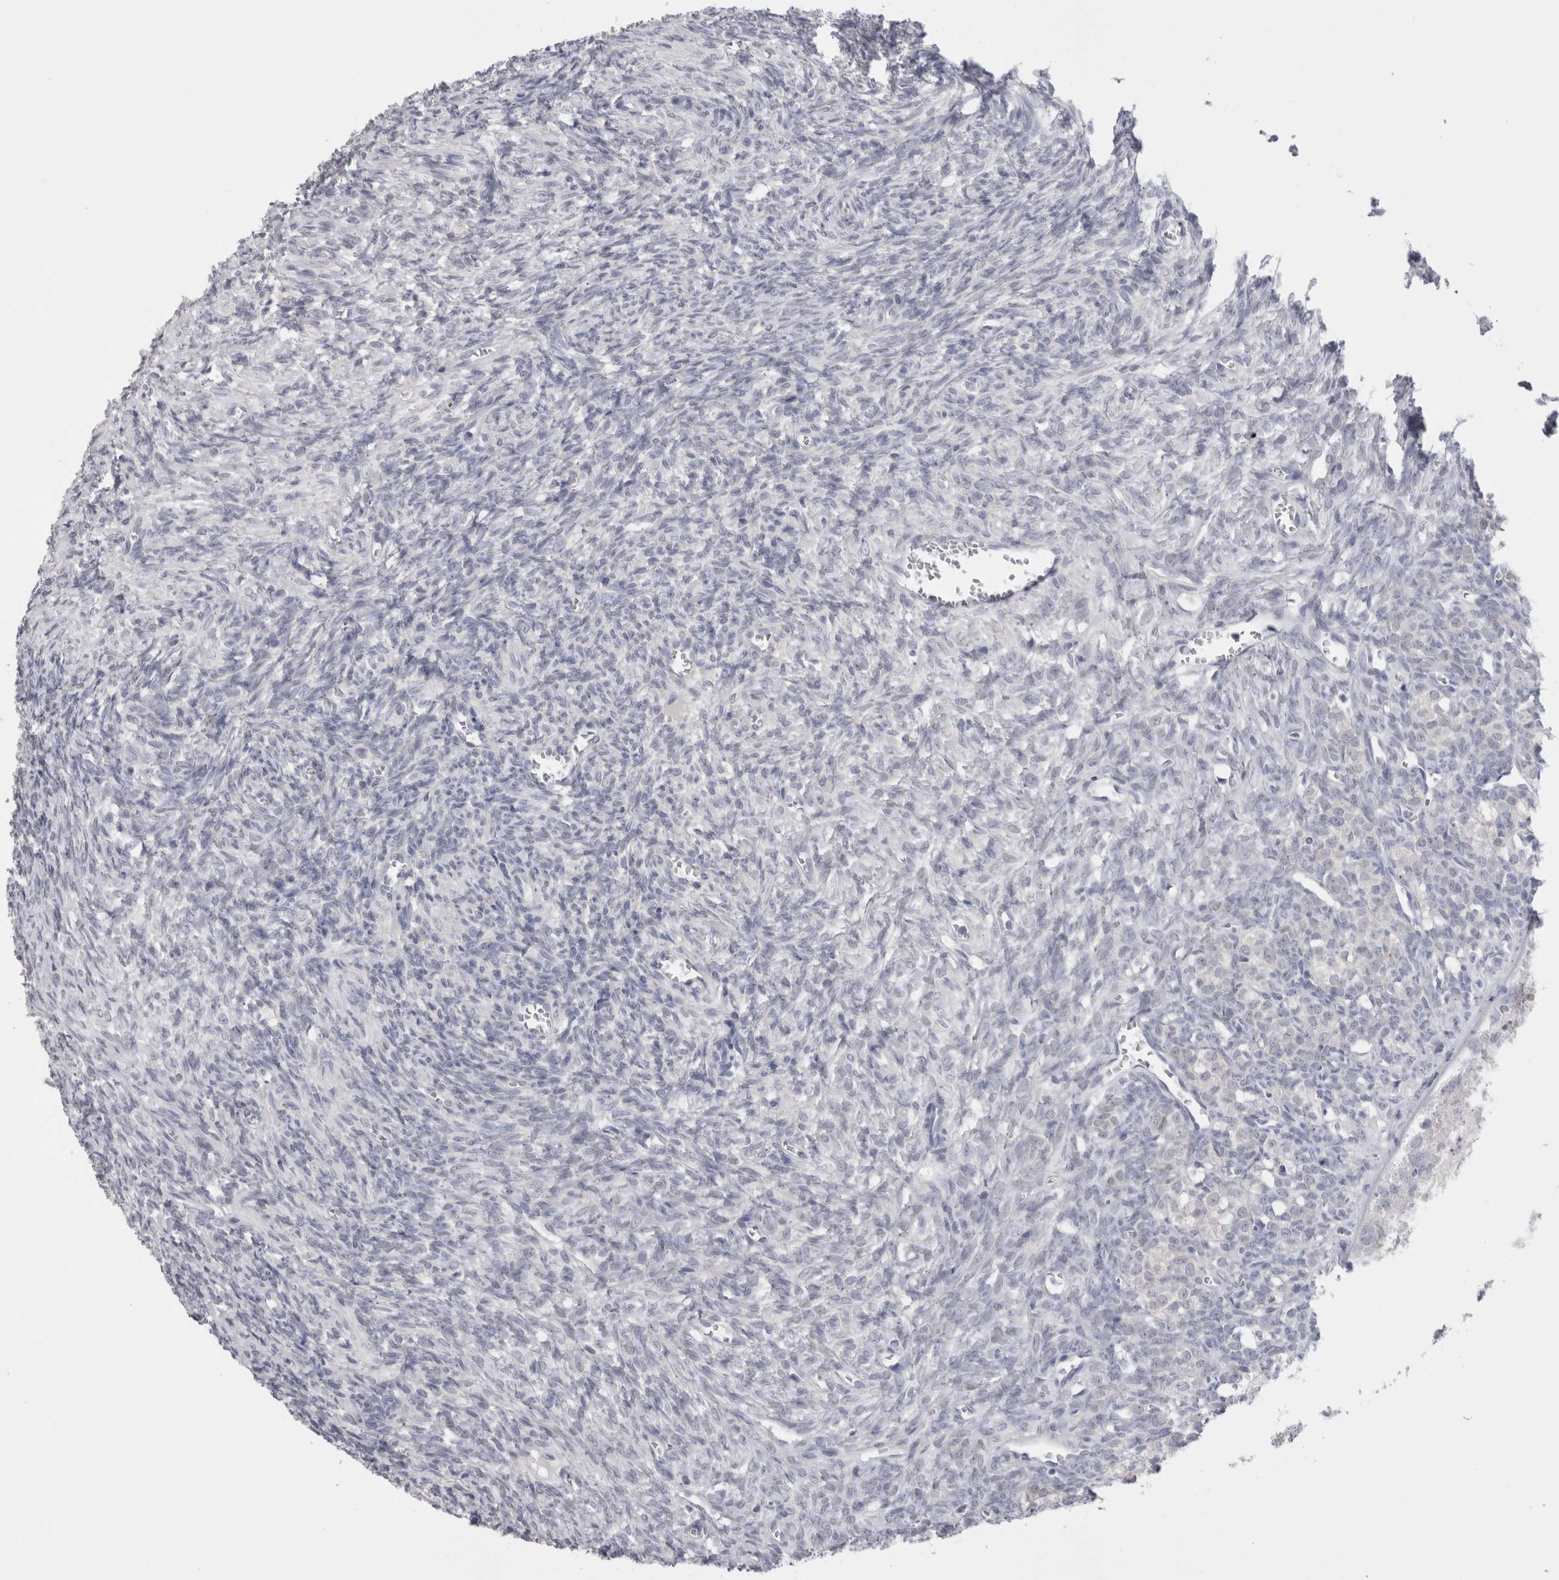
{"staining": {"intensity": "negative", "quantity": "none", "location": "none"}, "tissue": "ovary", "cell_type": "Ovarian stroma cells", "image_type": "normal", "snomed": [{"axis": "morphology", "description": "Normal tissue, NOS"}, {"axis": "topography", "description": "Ovary"}], "caption": "Immunohistochemistry (IHC) of unremarkable ovary exhibits no staining in ovarian stroma cells. The staining was performed using DAB (3,3'-diaminobenzidine) to visualize the protein expression in brown, while the nuclei were stained in blue with hematoxylin (Magnification: 20x).", "gene": "SUCNR1", "patient": {"sex": "female", "age": 27}}